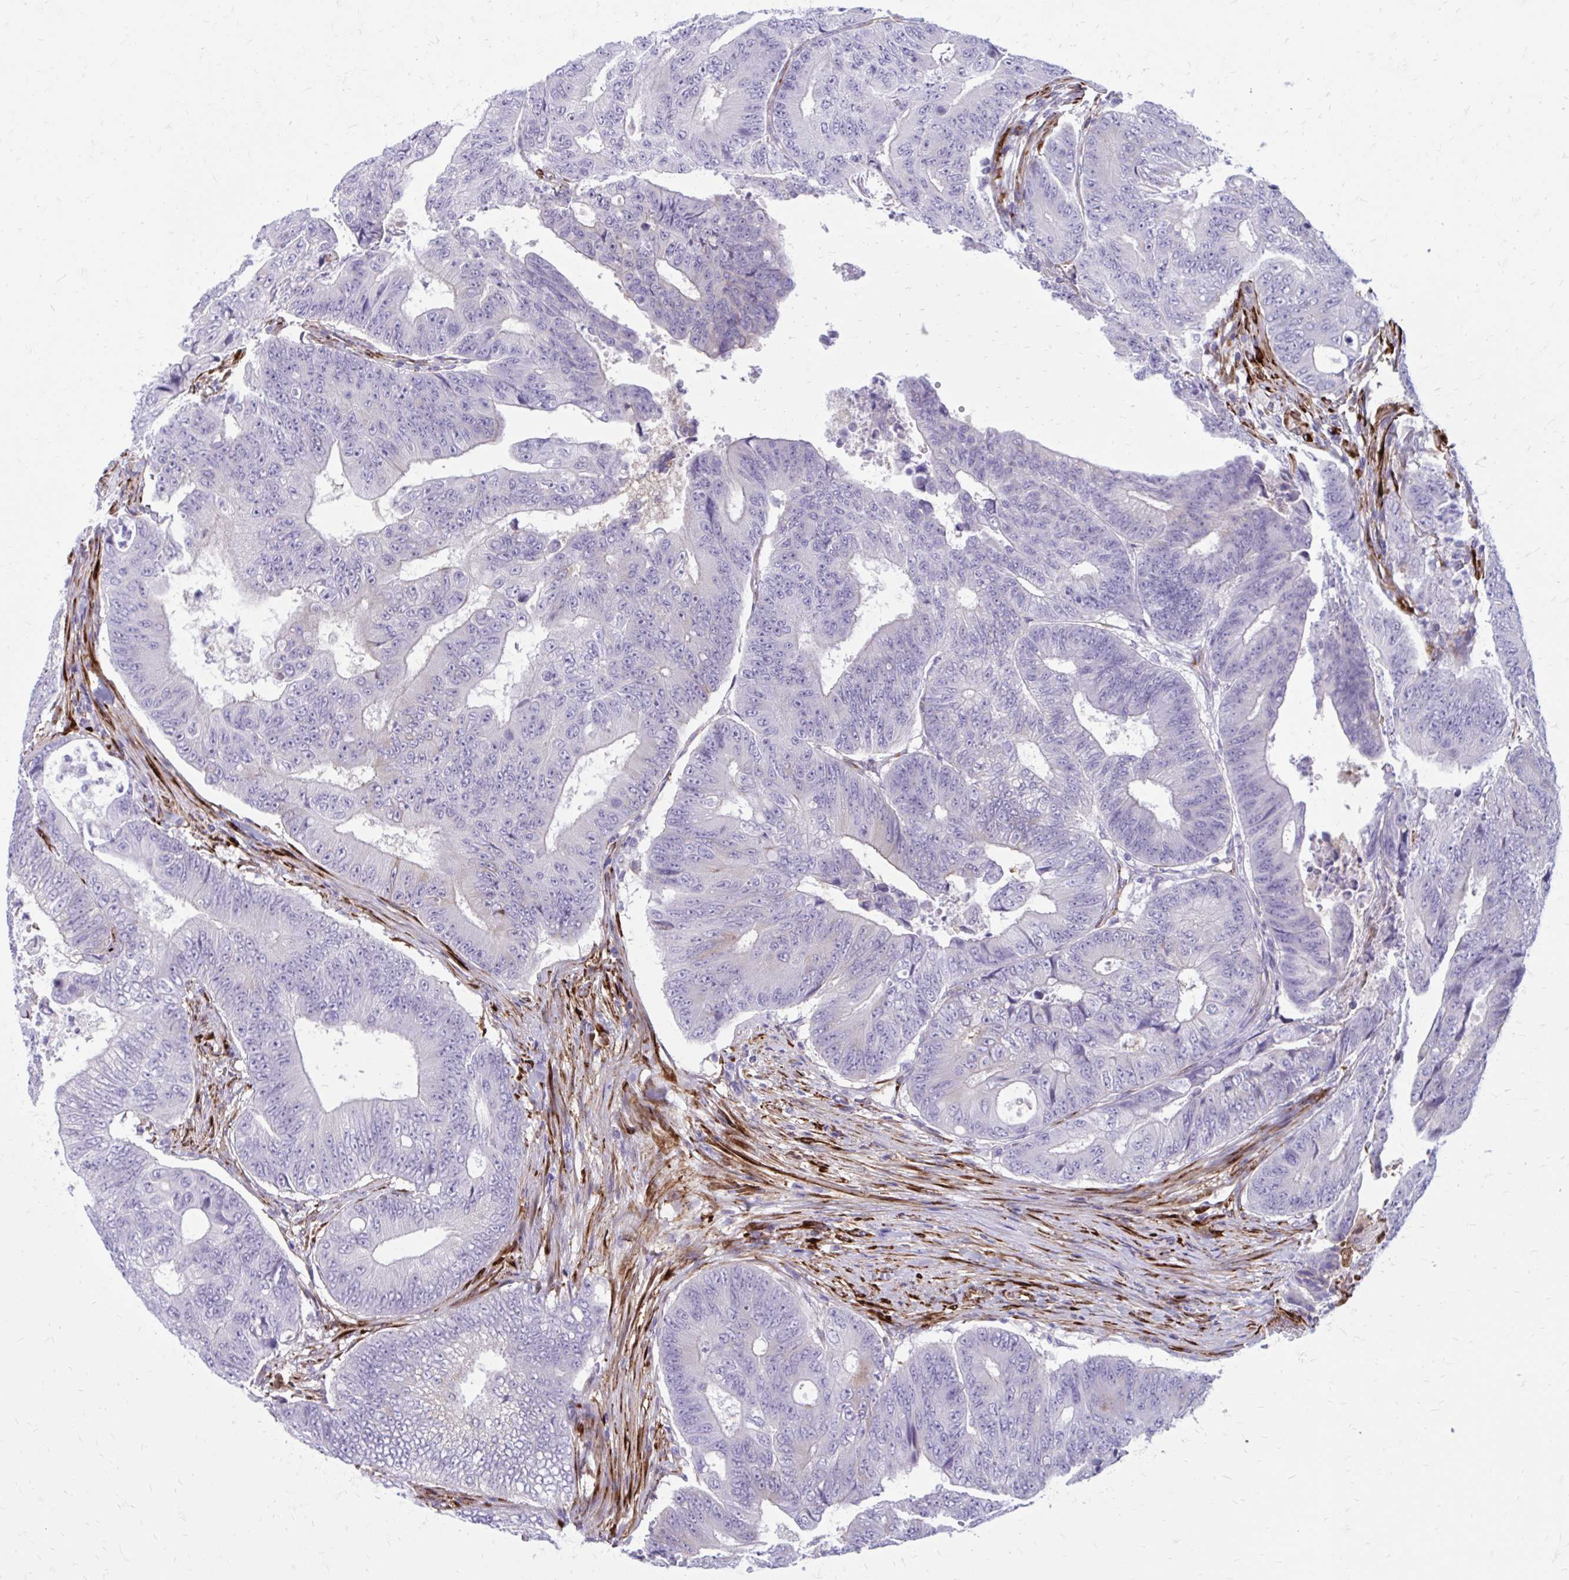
{"staining": {"intensity": "negative", "quantity": "none", "location": "none"}, "tissue": "colorectal cancer", "cell_type": "Tumor cells", "image_type": "cancer", "snomed": [{"axis": "morphology", "description": "Adenocarcinoma, NOS"}, {"axis": "topography", "description": "Colon"}], "caption": "IHC image of human adenocarcinoma (colorectal) stained for a protein (brown), which demonstrates no staining in tumor cells. (Immunohistochemistry, brightfield microscopy, high magnification).", "gene": "BEND5", "patient": {"sex": "female", "age": 48}}